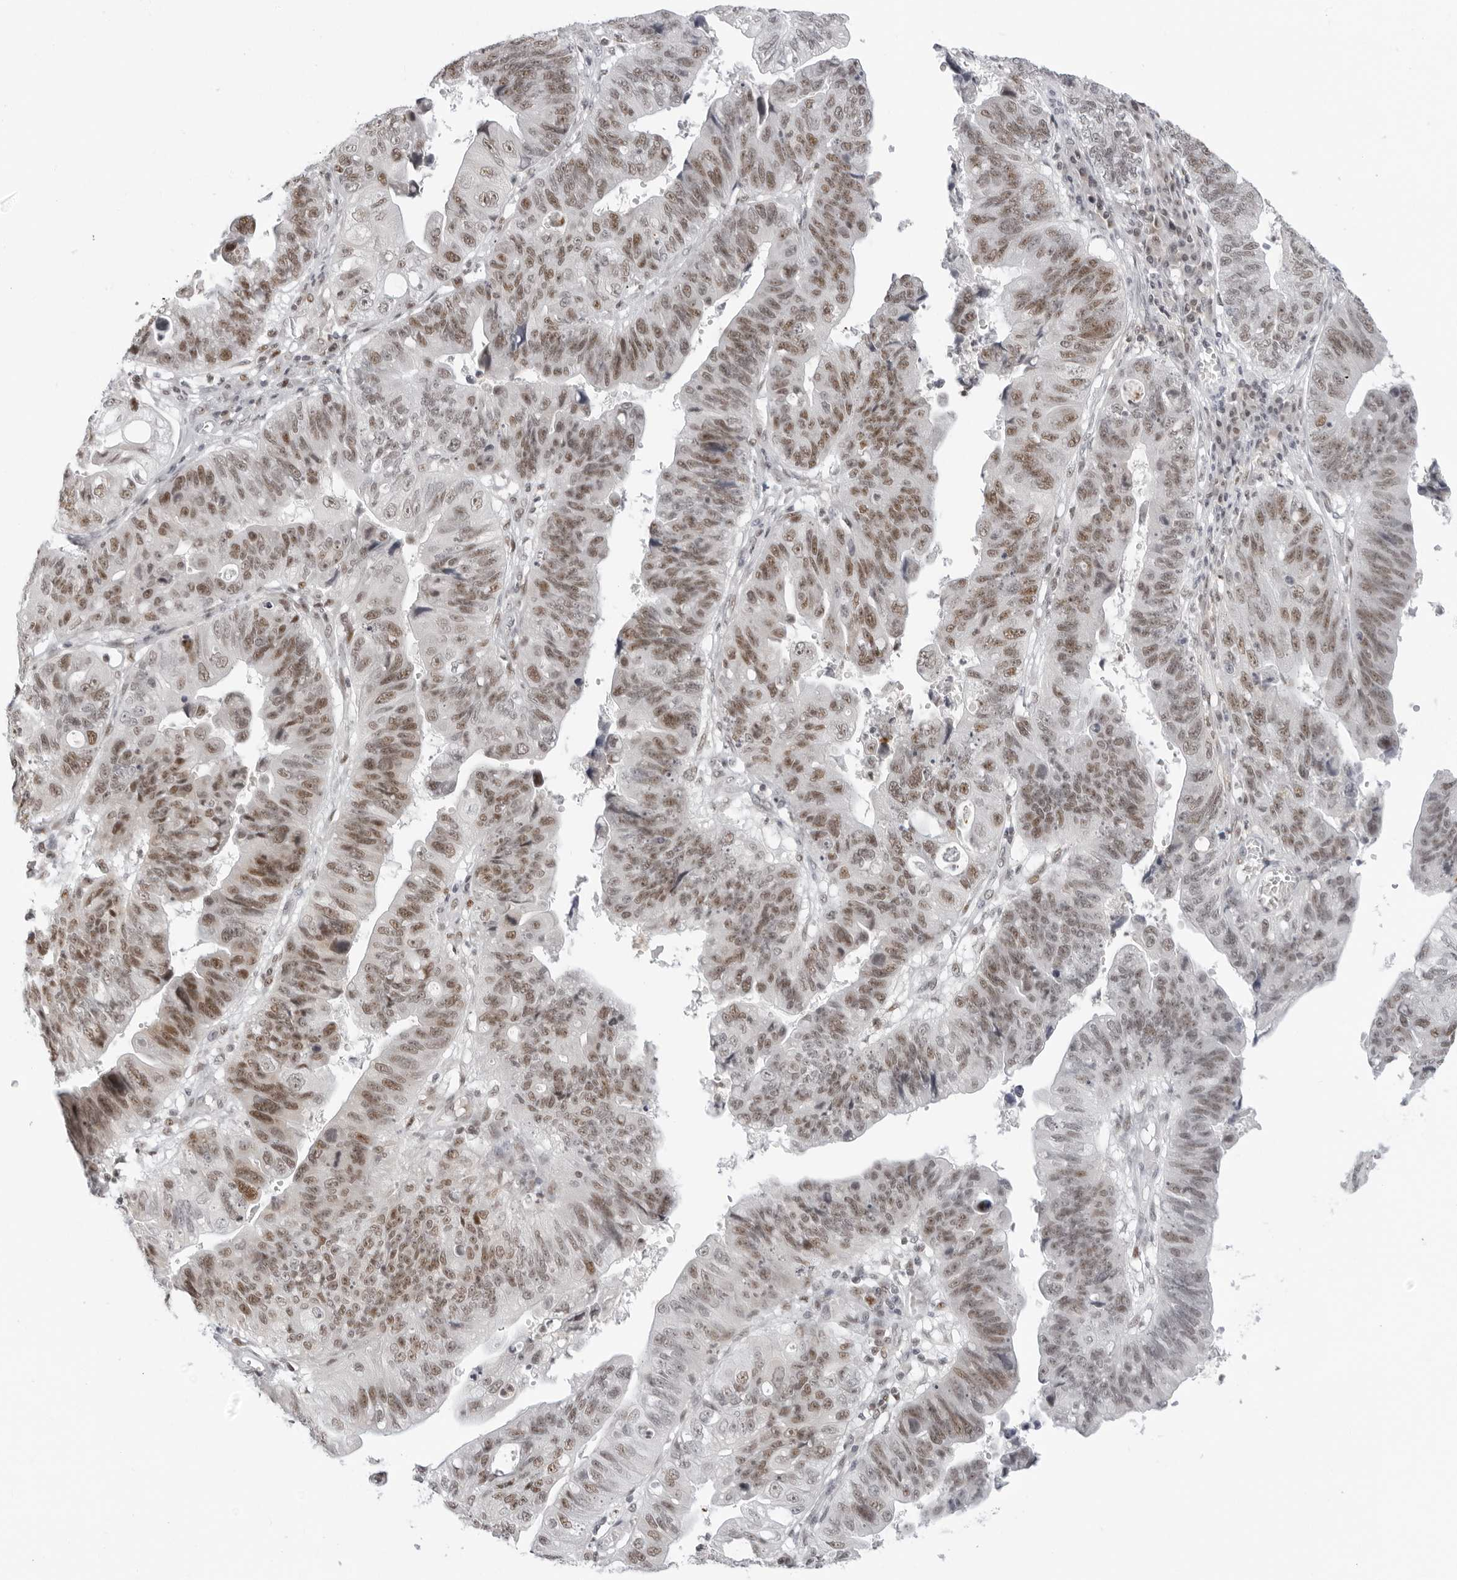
{"staining": {"intensity": "moderate", "quantity": ">75%", "location": "nuclear"}, "tissue": "stomach cancer", "cell_type": "Tumor cells", "image_type": "cancer", "snomed": [{"axis": "morphology", "description": "Adenocarcinoma, NOS"}, {"axis": "topography", "description": "Stomach"}], "caption": "Immunohistochemistry (IHC) photomicrograph of human stomach cancer (adenocarcinoma) stained for a protein (brown), which reveals medium levels of moderate nuclear staining in approximately >75% of tumor cells.", "gene": "MSH6", "patient": {"sex": "male", "age": 59}}